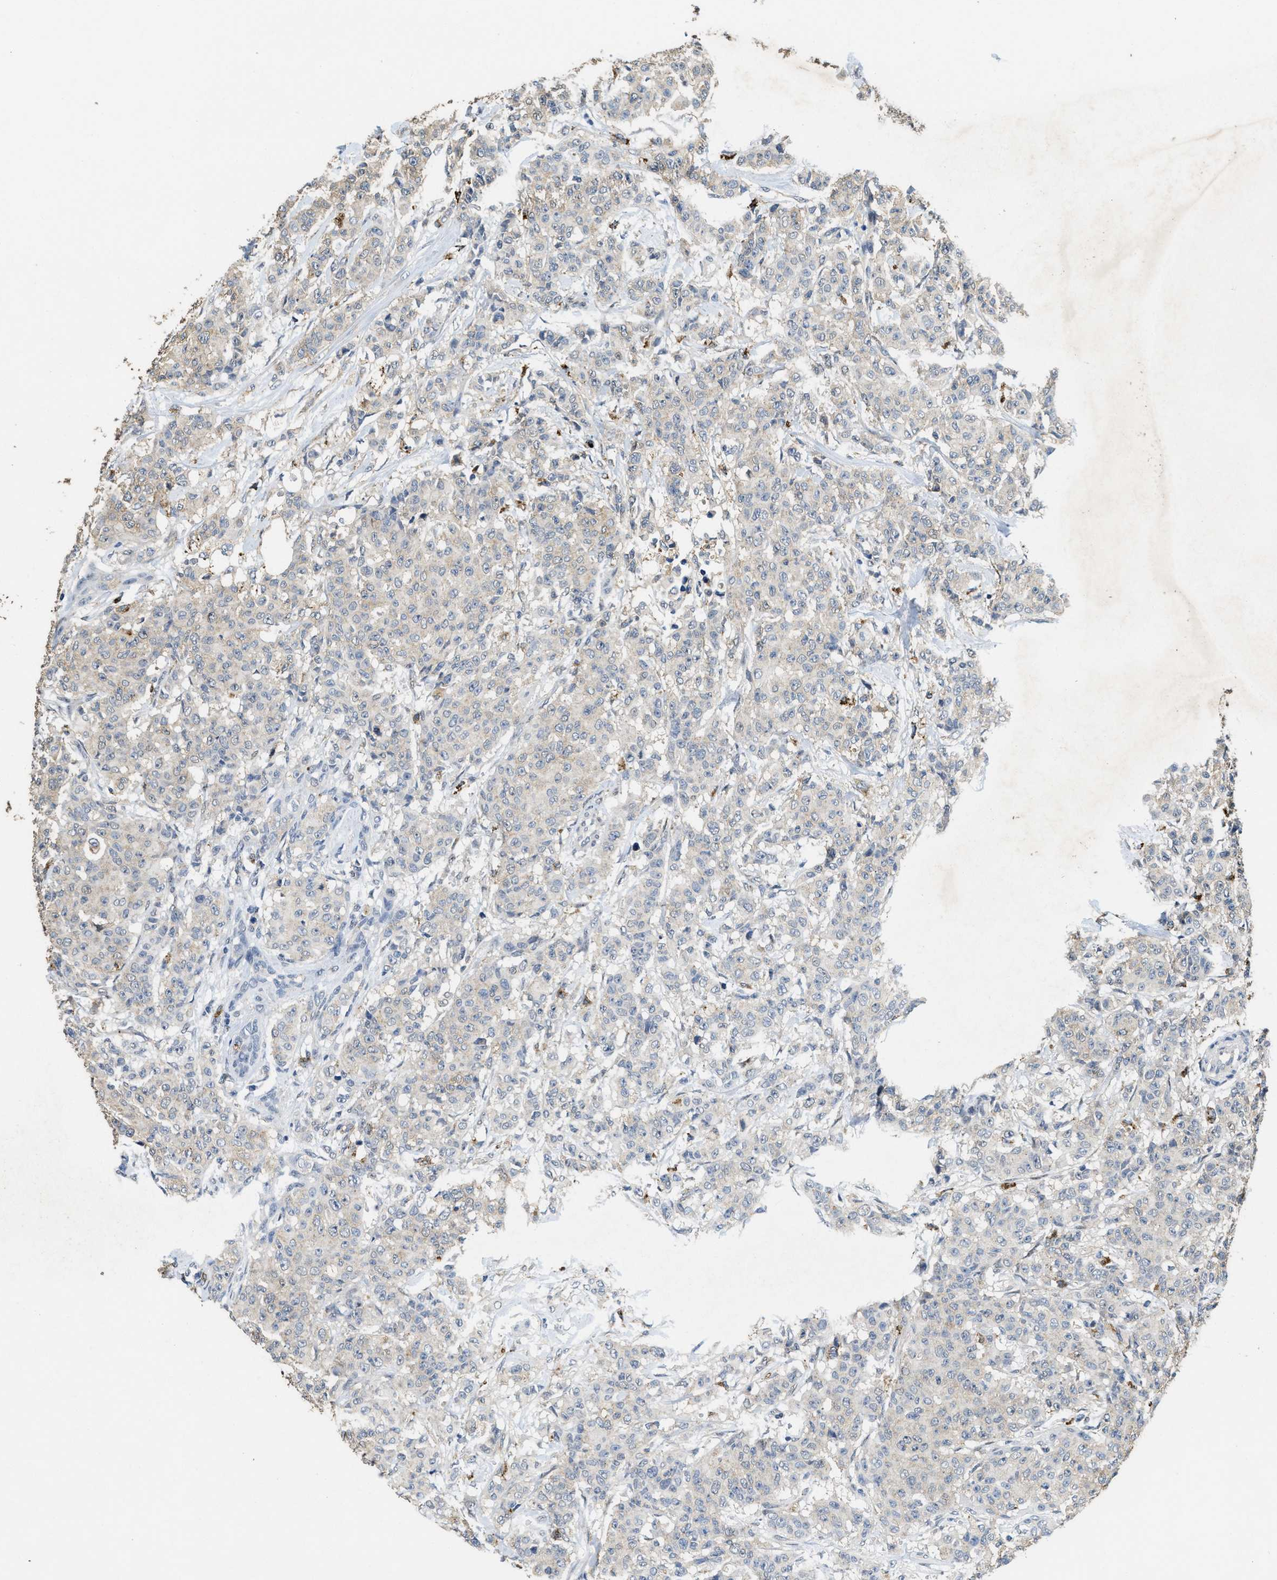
{"staining": {"intensity": "weak", "quantity": "<25%", "location": "cytoplasmic/membranous"}, "tissue": "breast cancer", "cell_type": "Tumor cells", "image_type": "cancer", "snomed": [{"axis": "morphology", "description": "Normal tissue, NOS"}, {"axis": "morphology", "description": "Duct carcinoma"}, {"axis": "topography", "description": "Breast"}], "caption": "This is an IHC photomicrograph of human breast cancer. There is no staining in tumor cells.", "gene": "BMPR2", "patient": {"sex": "female", "age": 40}}